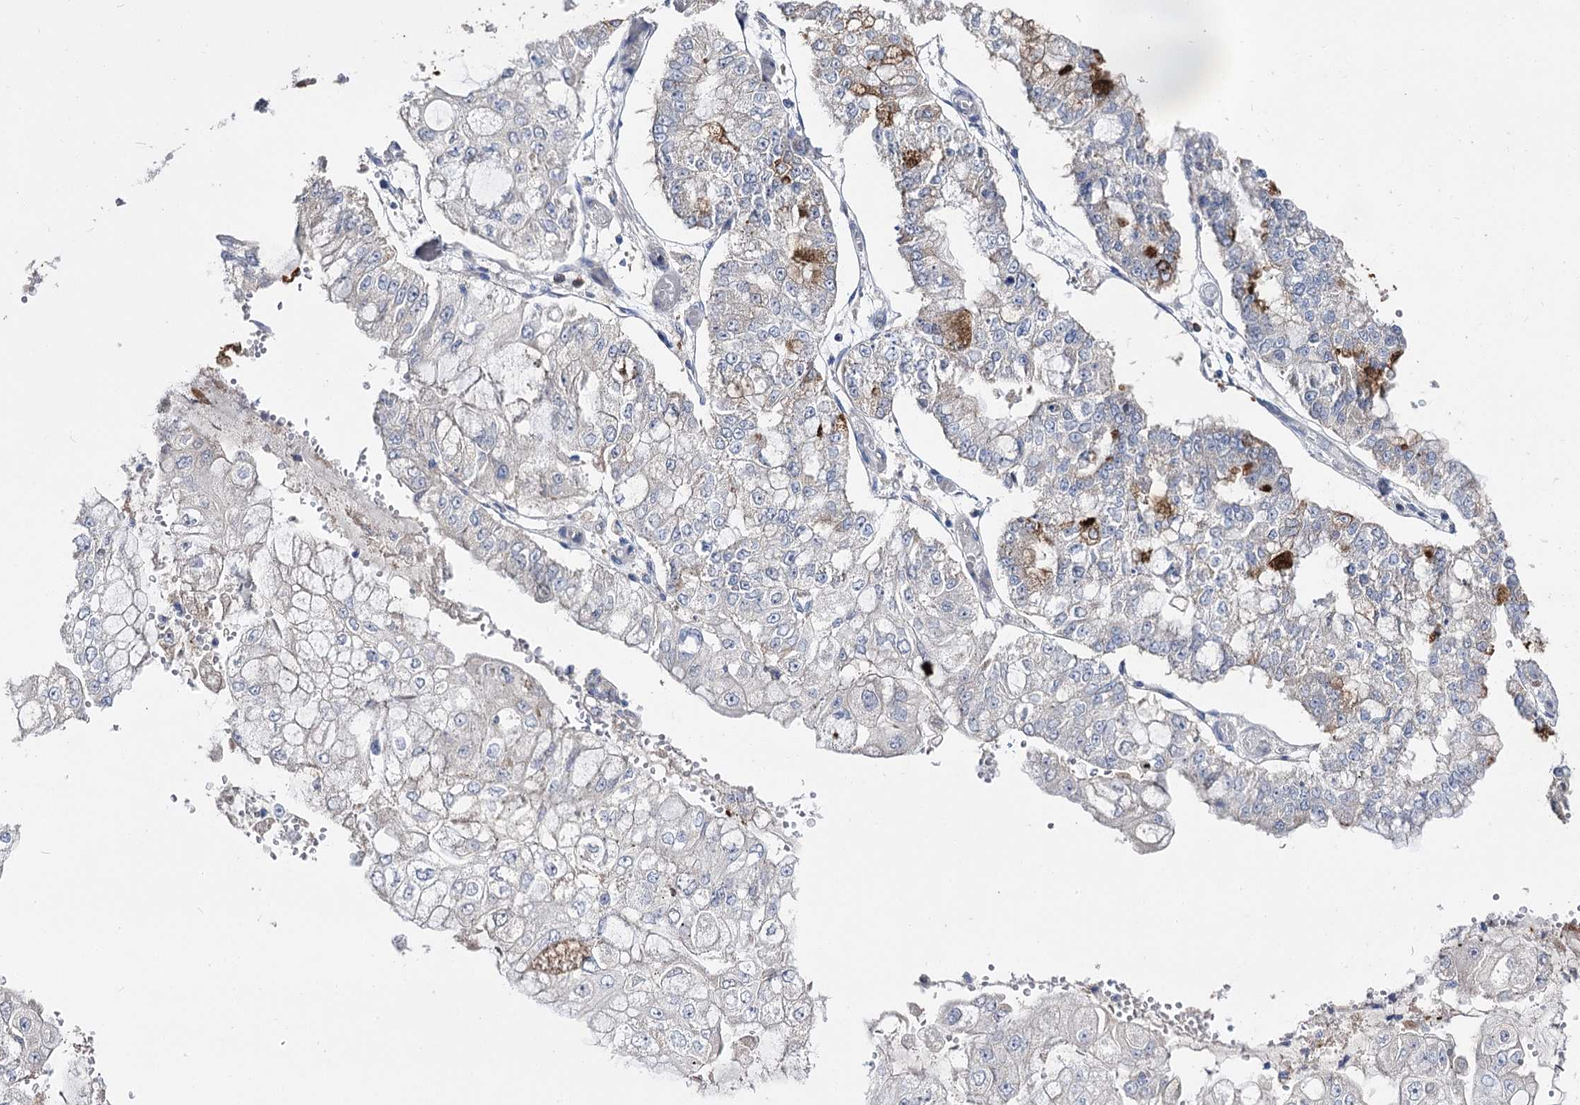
{"staining": {"intensity": "negative", "quantity": "none", "location": "none"}, "tissue": "stomach cancer", "cell_type": "Tumor cells", "image_type": "cancer", "snomed": [{"axis": "morphology", "description": "Adenocarcinoma, NOS"}, {"axis": "topography", "description": "Stomach"}], "caption": "Immunohistochemistry (IHC) image of human adenocarcinoma (stomach) stained for a protein (brown), which demonstrates no positivity in tumor cells.", "gene": "NRAP", "patient": {"sex": "male", "age": 76}}